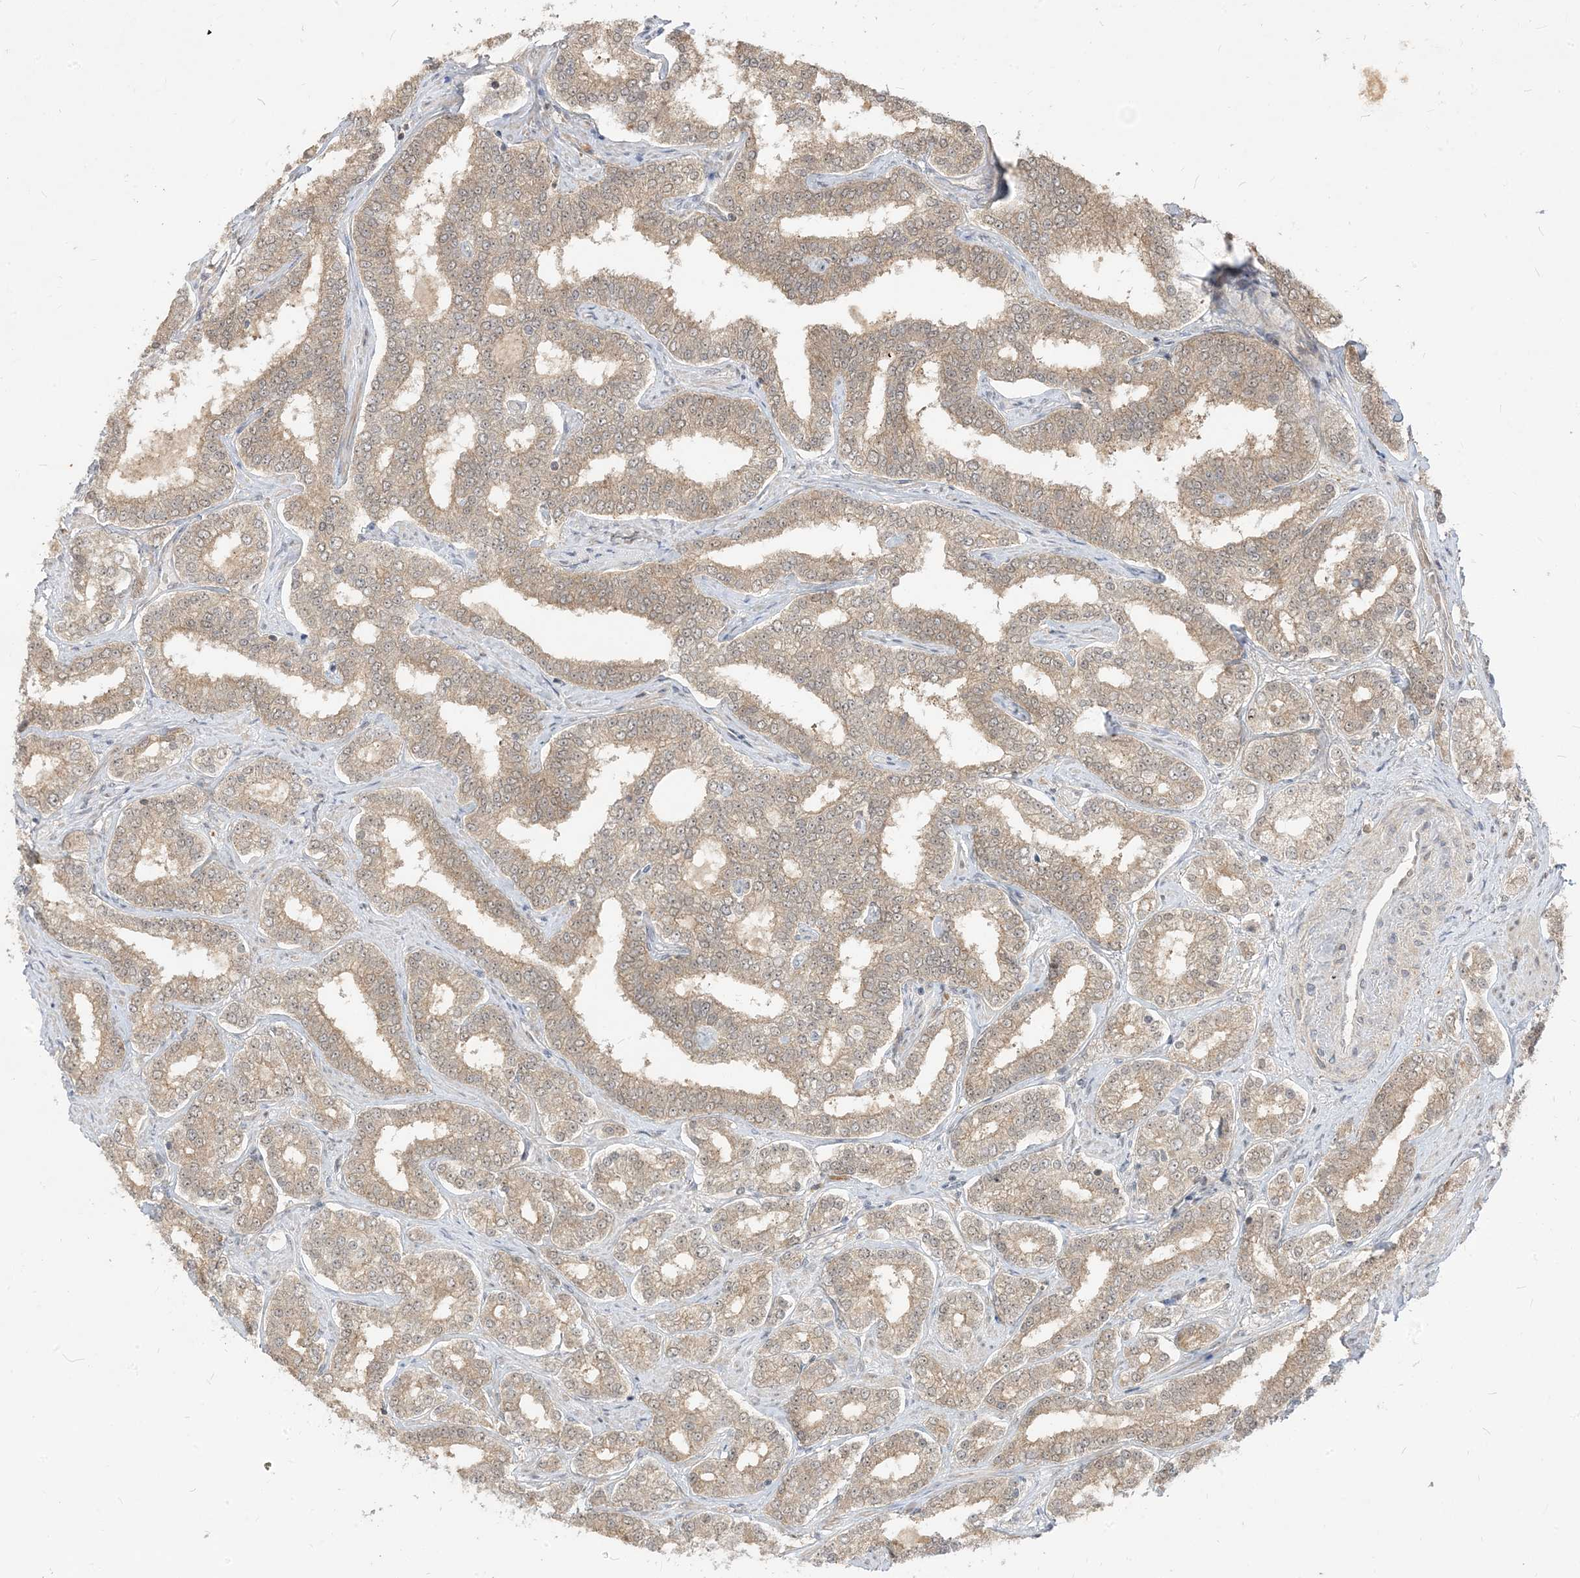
{"staining": {"intensity": "weak", "quantity": "25%-75%", "location": "cytoplasmic/membranous,nuclear"}, "tissue": "prostate cancer", "cell_type": "Tumor cells", "image_type": "cancer", "snomed": [{"axis": "morphology", "description": "Normal tissue, NOS"}, {"axis": "morphology", "description": "Adenocarcinoma, High grade"}, {"axis": "topography", "description": "Prostate"}], "caption": "Prostate cancer stained with DAB (3,3'-diaminobenzidine) immunohistochemistry (IHC) shows low levels of weak cytoplasmic/membranous and nuclear expression in about 25%-75% of tumor cells.", "gene": "TBCC", "patient": {"sex": "male", "age": 83}}